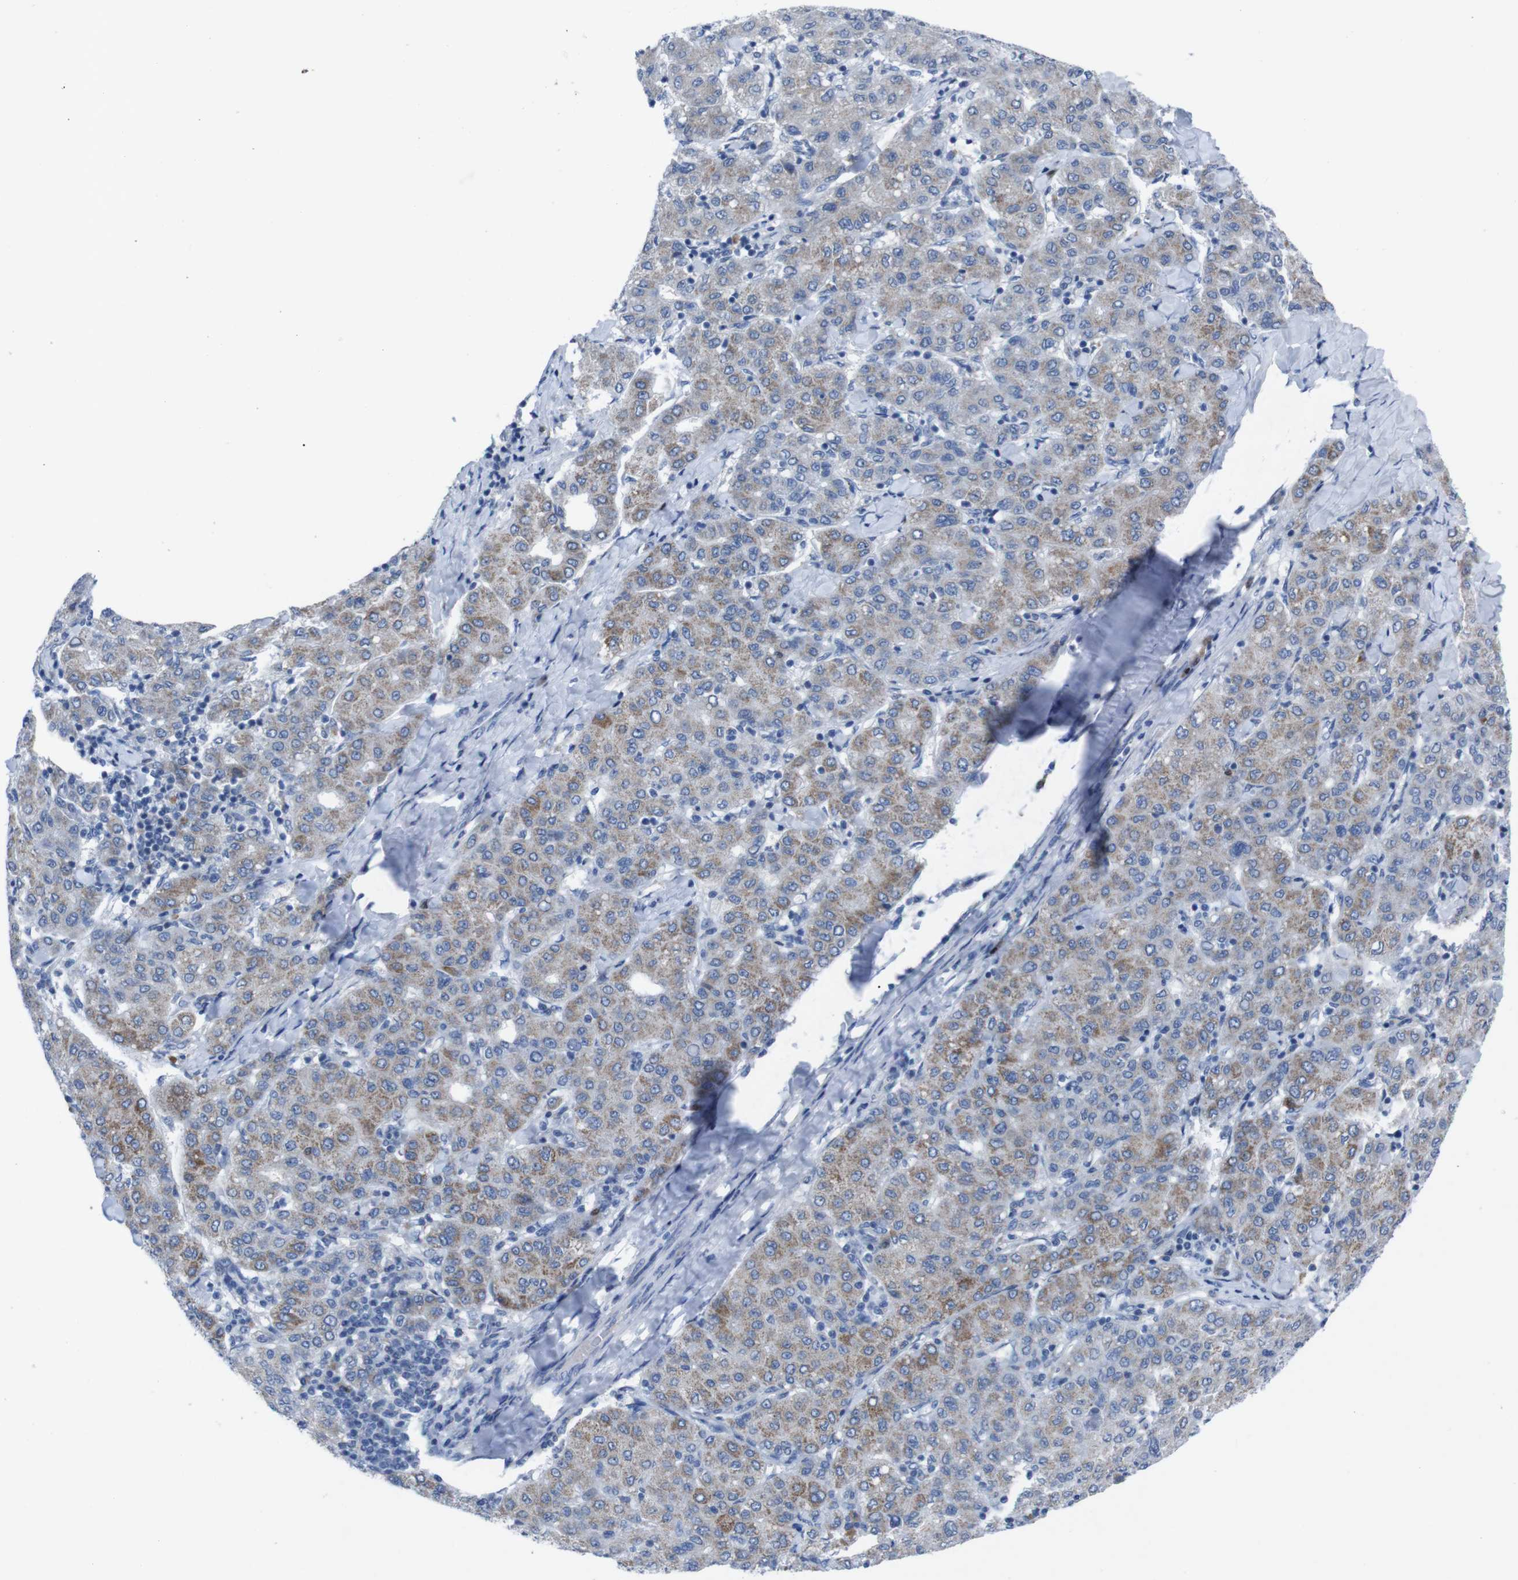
{"staining": {"intensity": "weak", "quantity": ">75%", "location": "cytoplasmic/membranous"}, "tissue": "liver cancer", "cell_type": "Tumor cells", "image_type": "cancer", "snomed": [{"axis": "morphology", "description": "Carcinoma, Hepatocellular, NOS"}, {"axis": "topography", "description": "Liver"}], "caption": "Liver cancer tissue shows weak cytoplasmic/membranous positivity in about >75% of tumor cells", "gene": "IRF4", "patient": {"sex": "male", "age": 65}}